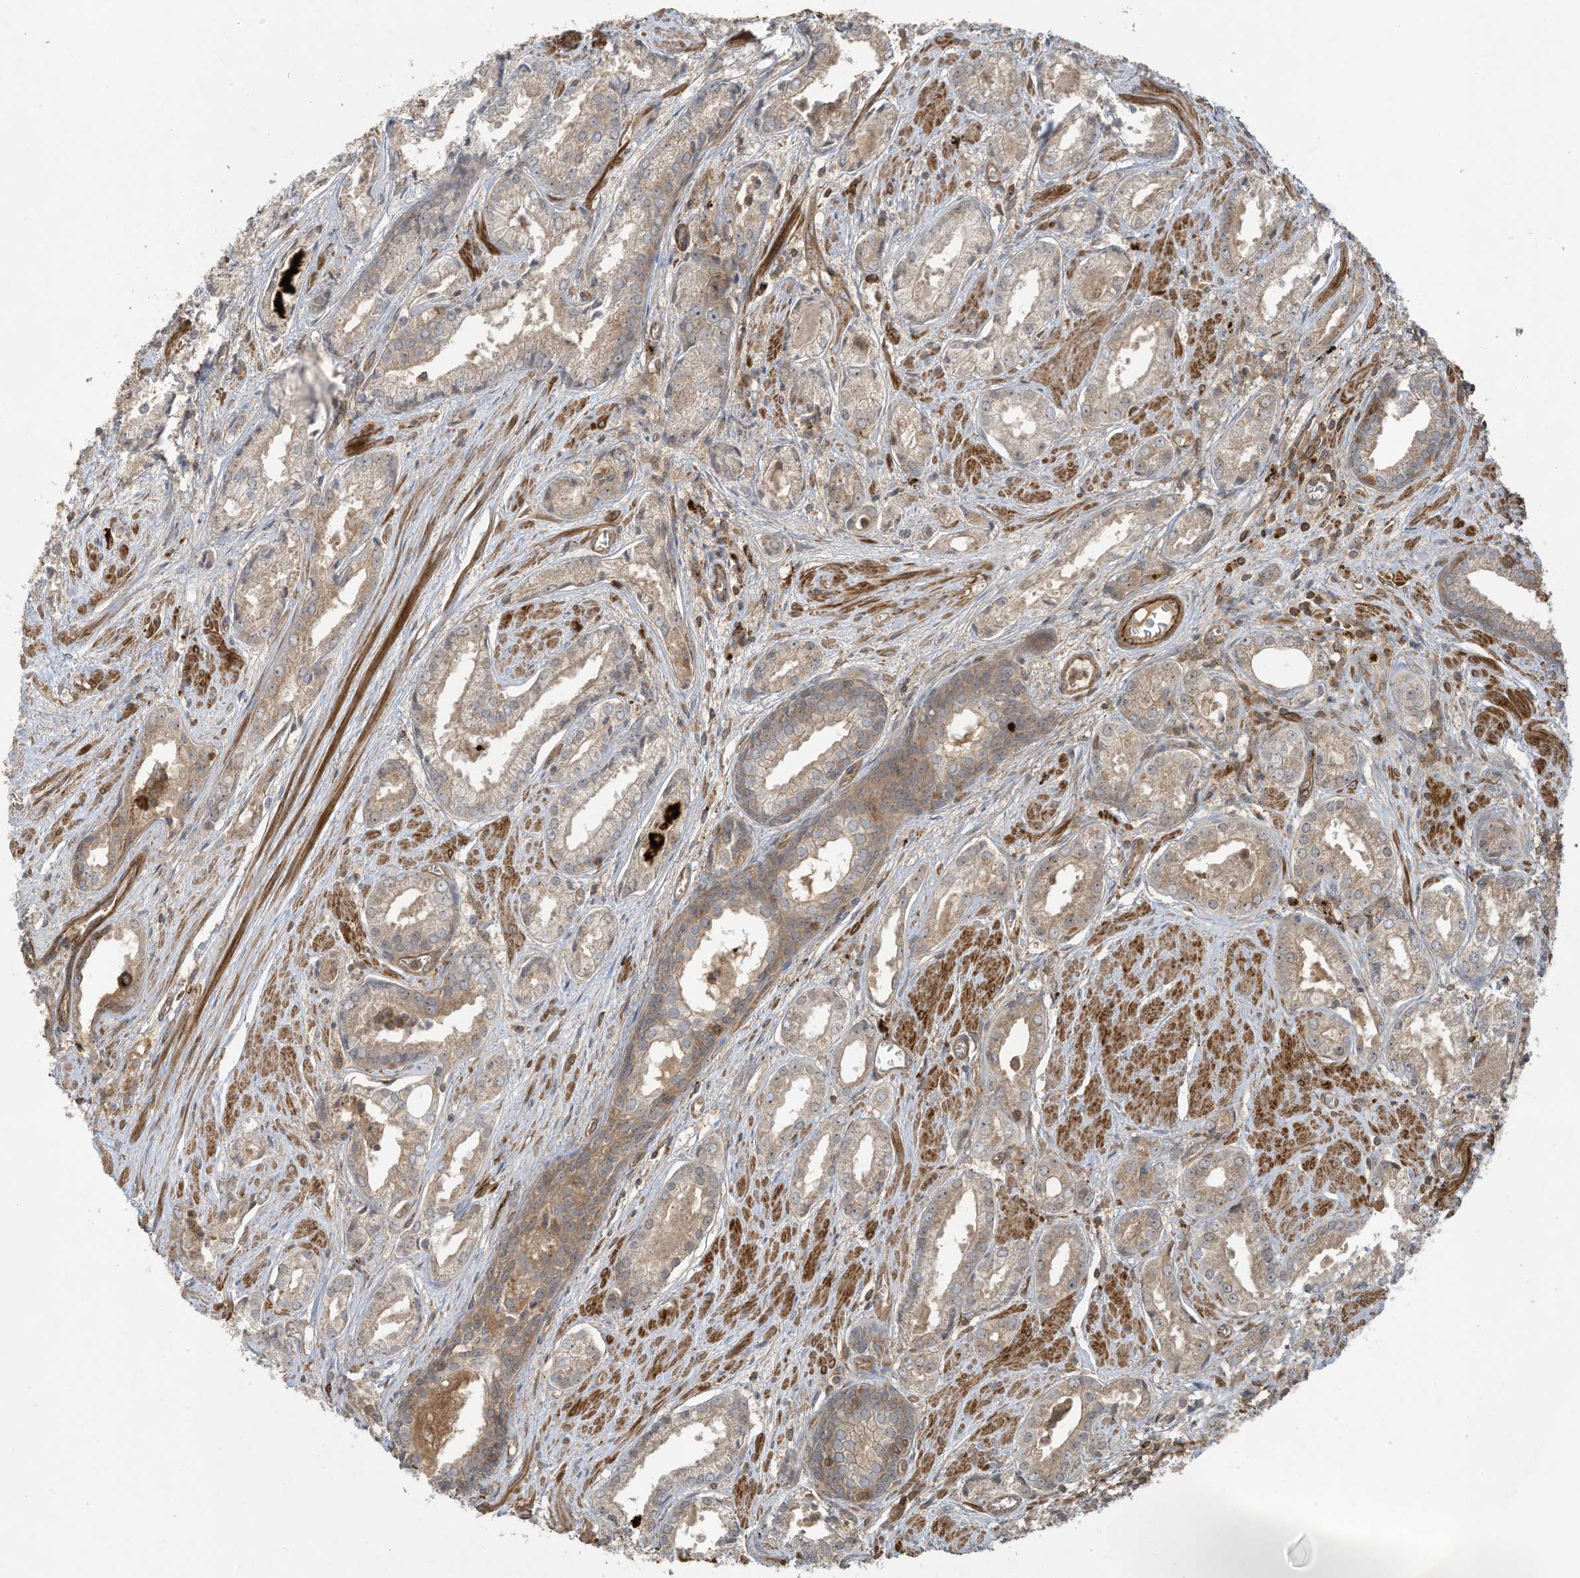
{"staining": {"intensity": "moderate", "quantity": ">75%", "location": "cytoplasmic/membranous"}, "tissue": "prostate cancer", "cell_type": "Tumor cells", "image_type": "cancer", "snomed": [{"axis": "morphology", "description": "Adenocarcinoma, Low grade"}, {"axis": "topography", "description": "Prostate"}], "caption": "A histopathology image of prostate cancer stained for a protein displays moderate cytoplasmic/membranous brown staining in tumor cells.", "gene": "DDIT4", "patient": {"sex": "male", "age": 54}}